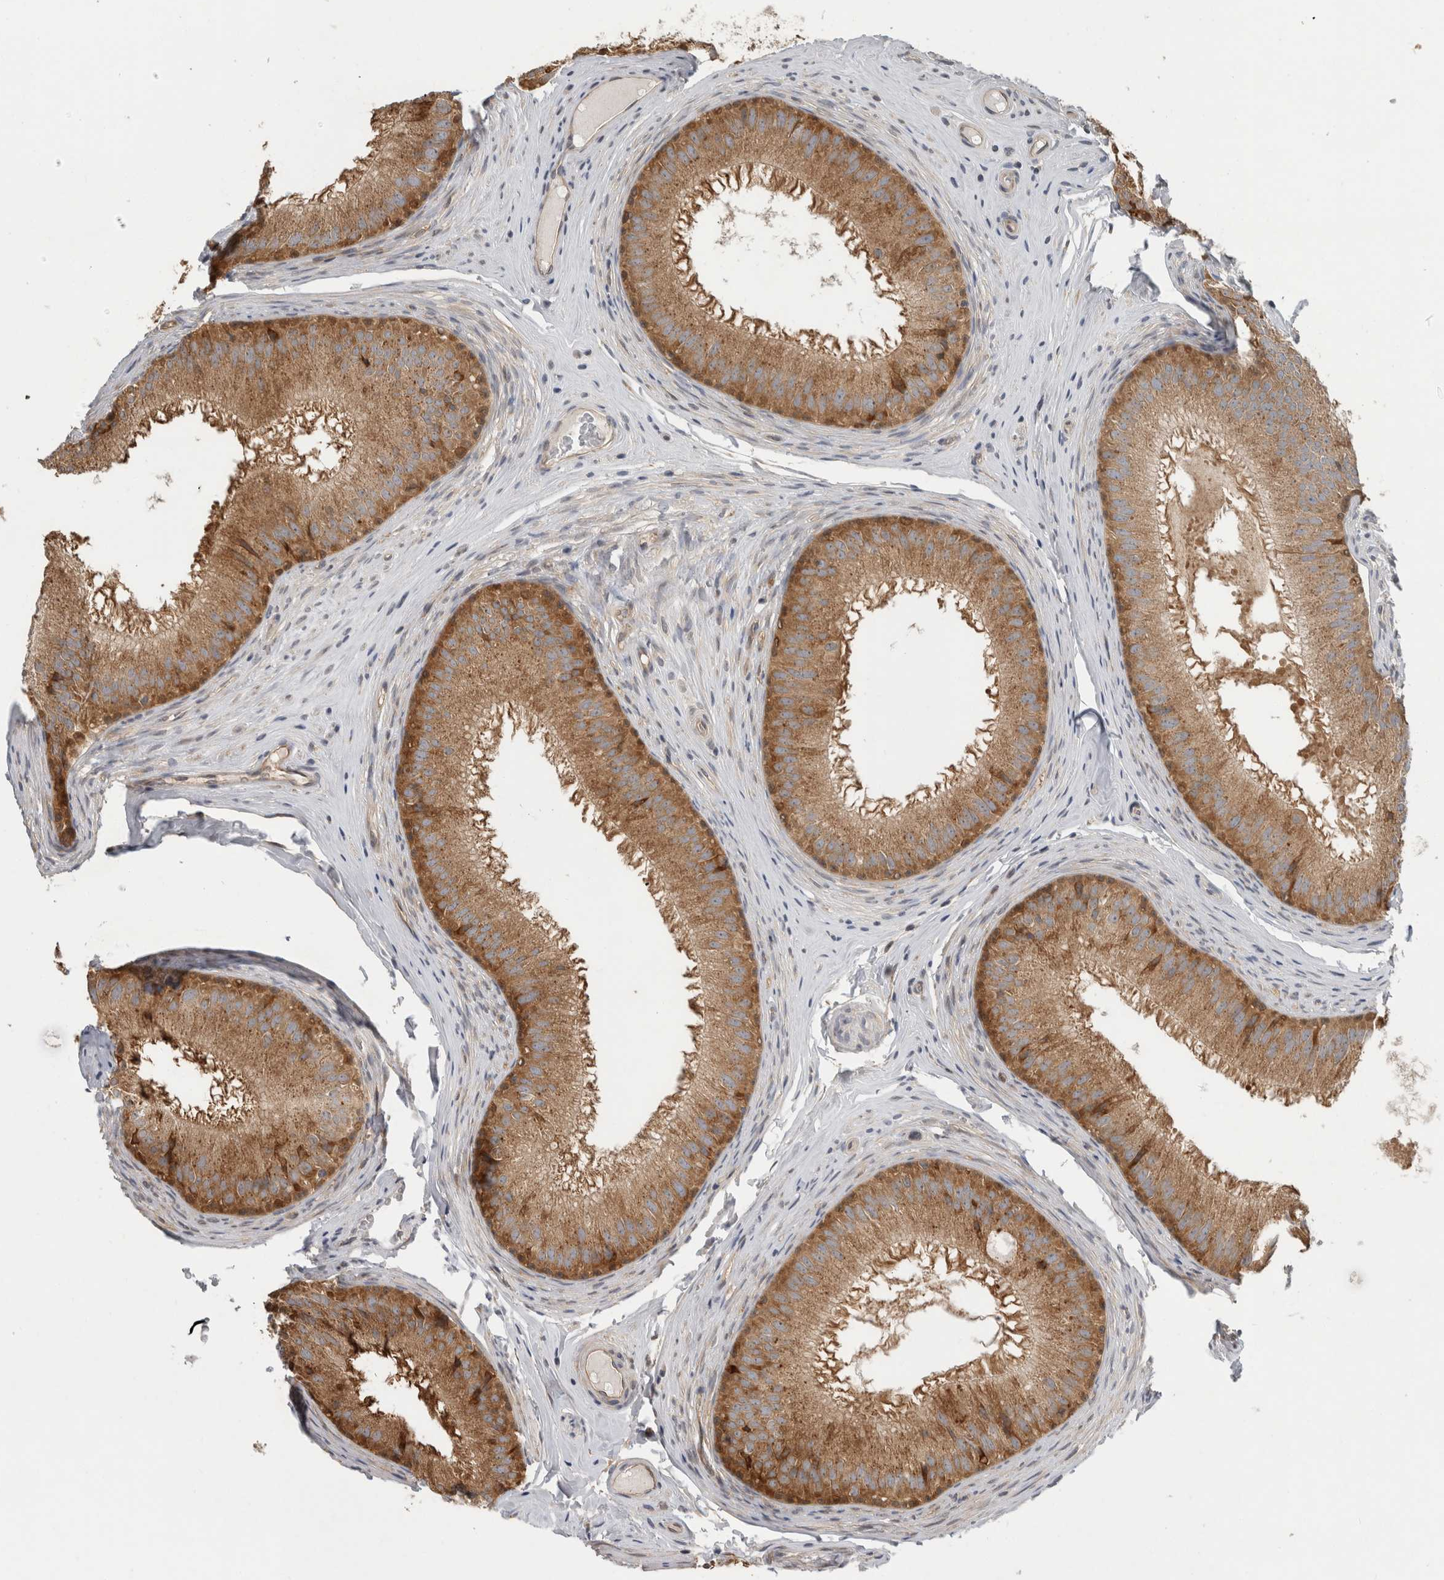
{"staining": {"intensity": "moderate", "quantity": ">75%", "location": "cytoplasmic/membranous"}, "tissue": "epididymis", "cell_type": "Glandular cells", "image_type": "normal", "snomed": [{"axis": "morphology", "description": "Normal tissue, NOS"}, {"axis": "topography", "description": "Epididymis"}], "caption": "Unremarkable epididymis shows moderate cytoplasmic/membranous positivity in approximately >75% of glandular cells.", "gene": "PARP6", "patient": {"sex": "male", "age": 32}}